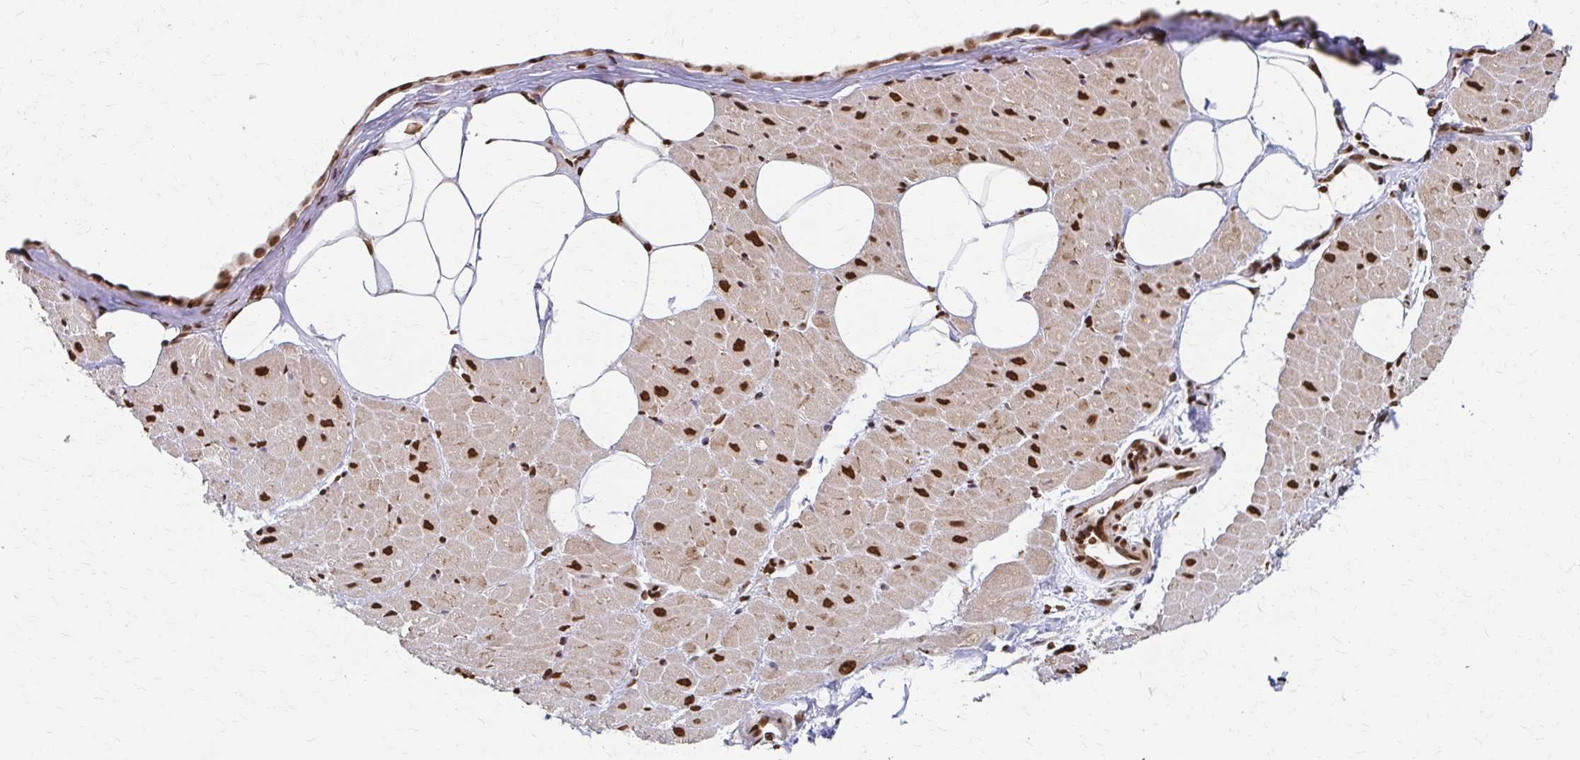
{"staining": {"intensity": "strong", "quantity": "25%-75%", "location": "nuclear"}, "tissue": "heart muscle", "cell_type": "Cardiomyocytes", "image_type": "normal", "snomed": [{"axis": "morphology", "description": "Normal tissue, NOS"}, {"axis": "topography", "description": "Heart"}], "caption": "The histopathology image exhibits a brown stain indicating the presence of a protein in the nuclear of cardiomyocytes in heart muscle. The protein is shown in brown color, while the nuclei are stained blue.", "gene": "PSMD7", "patient": {"sex": "male", "age": 62}}